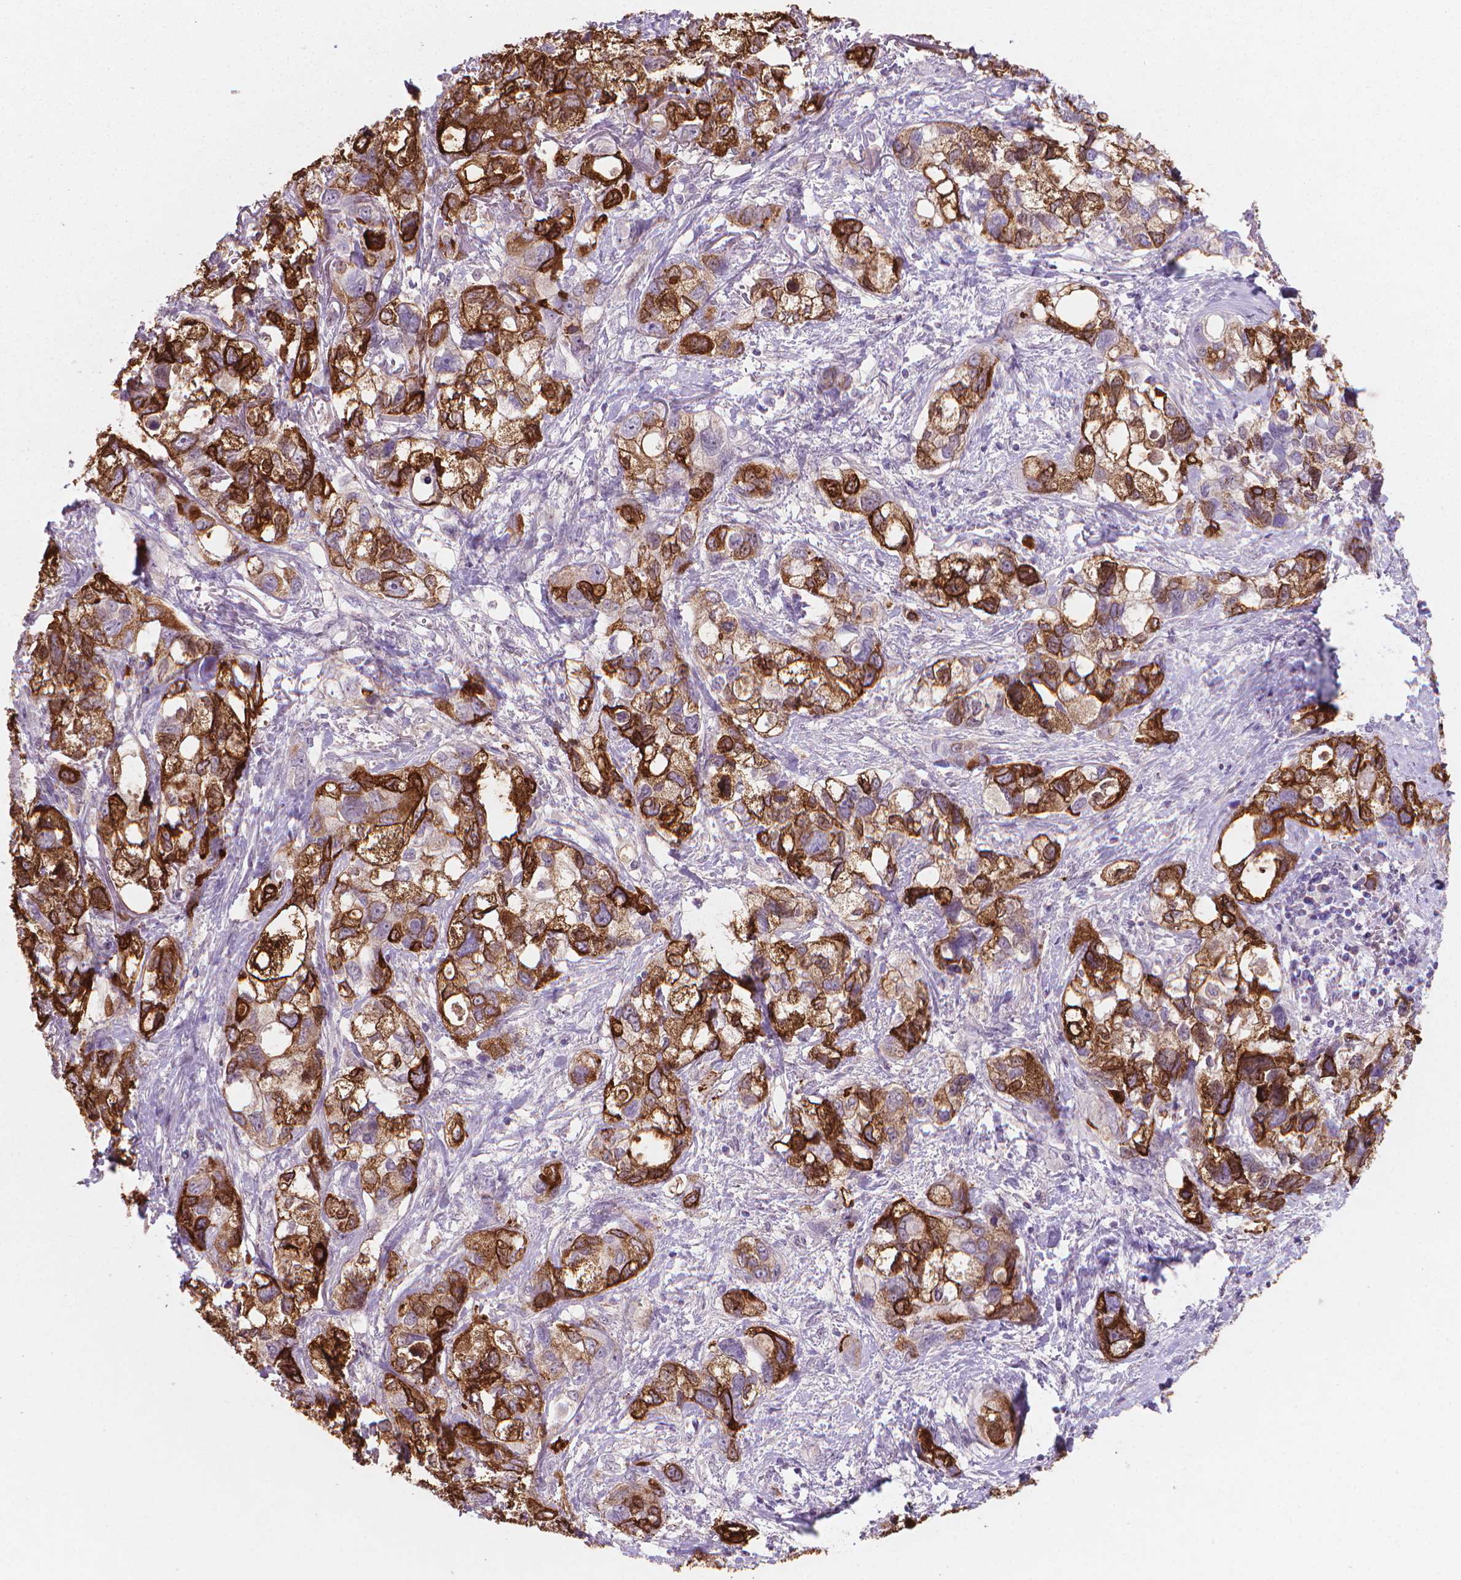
{"staining": {"intensity": "strong", "quantity": ">75%", "location": "cytoplasmic/membranous"}, "tissue": "stomach cancer", "cell_type": "Tumor cells", "image_type": "cancer", "snomed": [{"axis": "morphology", "description": "Adenocarcinoma, NOS"}, {"axis": "topography", "description": "Stomach, upper"}], "caption": "High-power microscopy captured an immunohistochemistry photomicrograph of stomach adenocarcinoma, revealing strong cytoplasmic/membranous expression in approximately >75% of tumor cells.", "gene": "MUC1", "patient": {"sex": "female", "age": 81}}